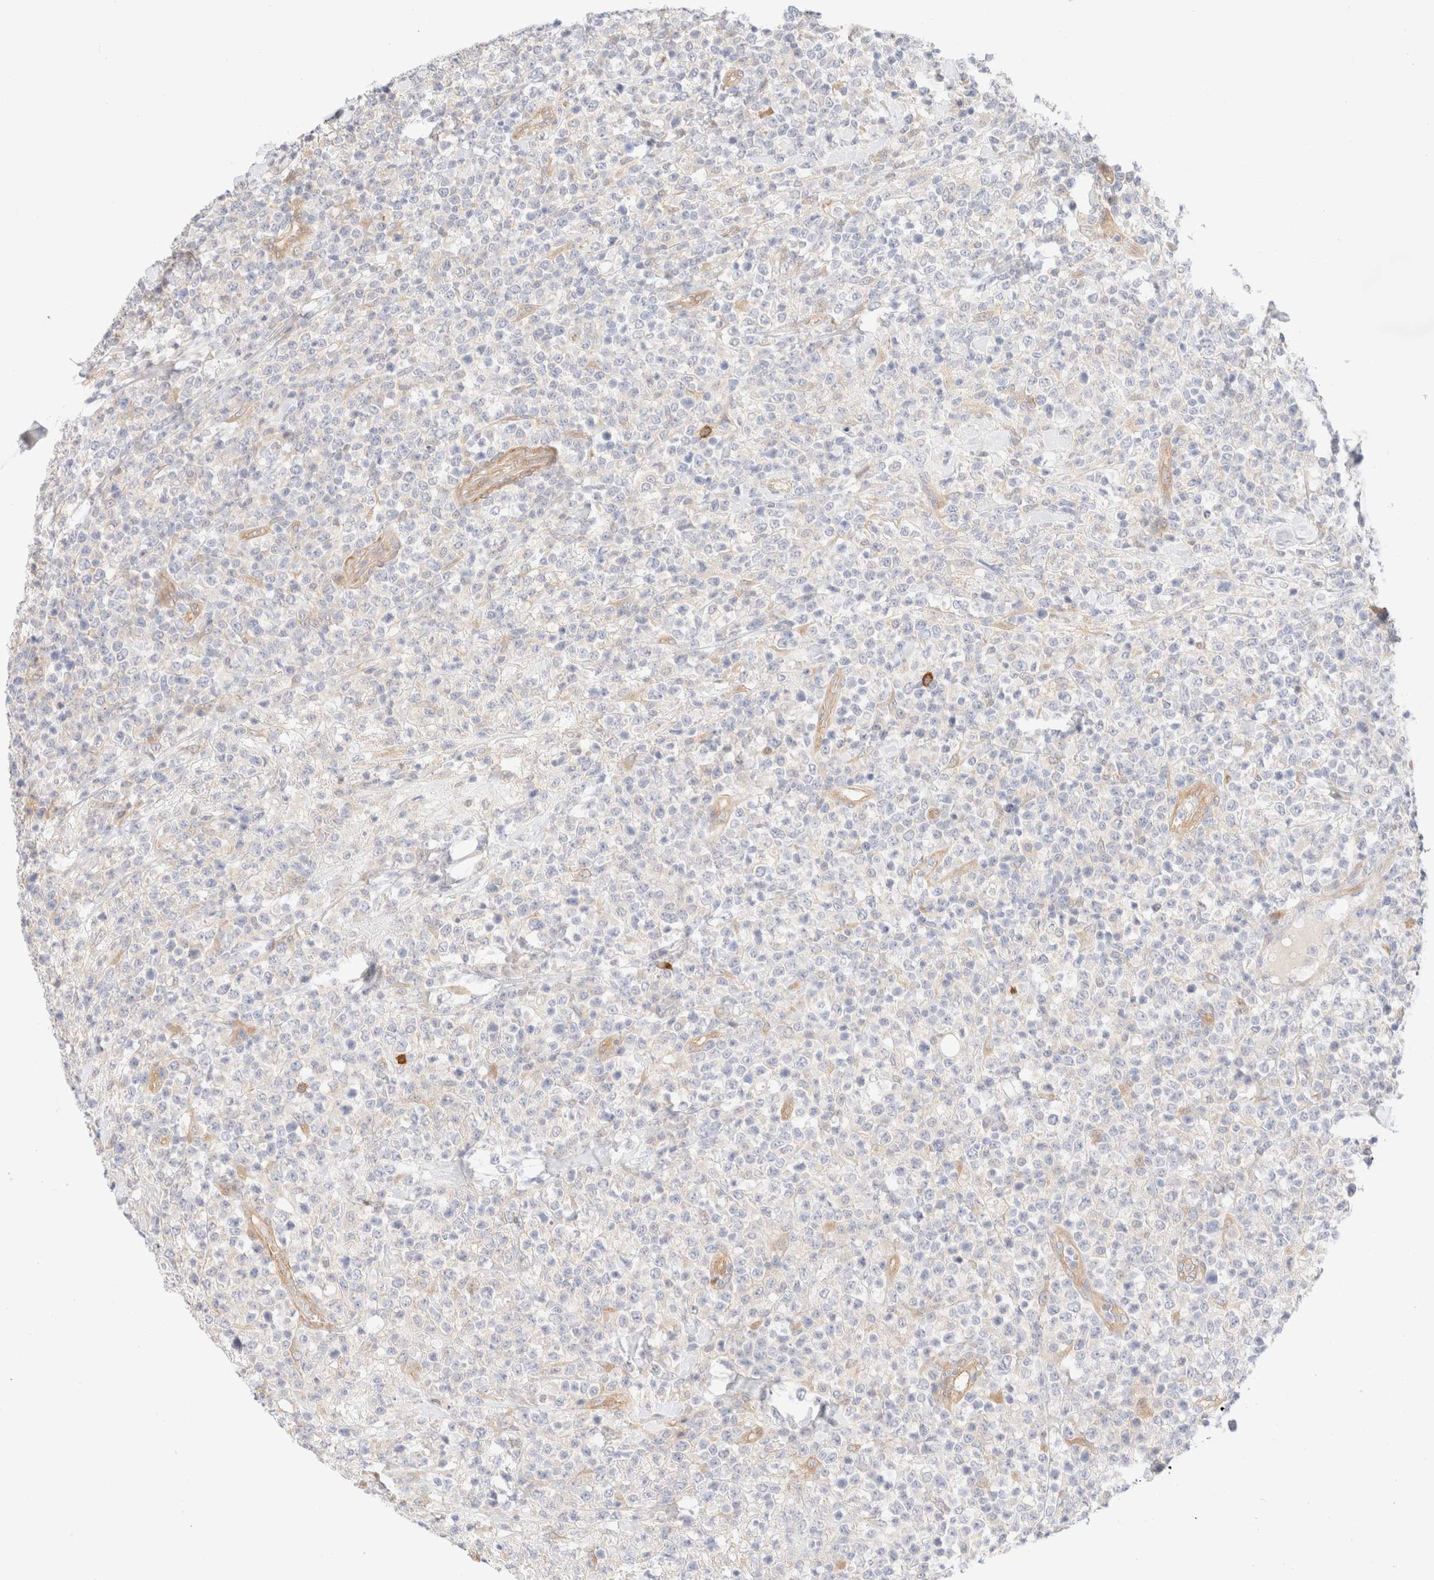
{"staining": {"intensity": "negative", "quantity": "none", "location": "none"}, "tissue": "lymphoma", "cell_type": "Tumor cells", "image_type": "cancer", "snomed": [{"axis": "morphology", "description": "Malignant lymphoma, non-Hodgkin's type, High grade"}, {"axis": "topography", "description": "Colon"}], "caption": "Histopathology image shows no significant protein expression in tumor cells of lymphoma. (DAB immunohistochemistry, high magnification).", "gene": "NIBAN2", "patient": {"sex": "female", "age": 53}}